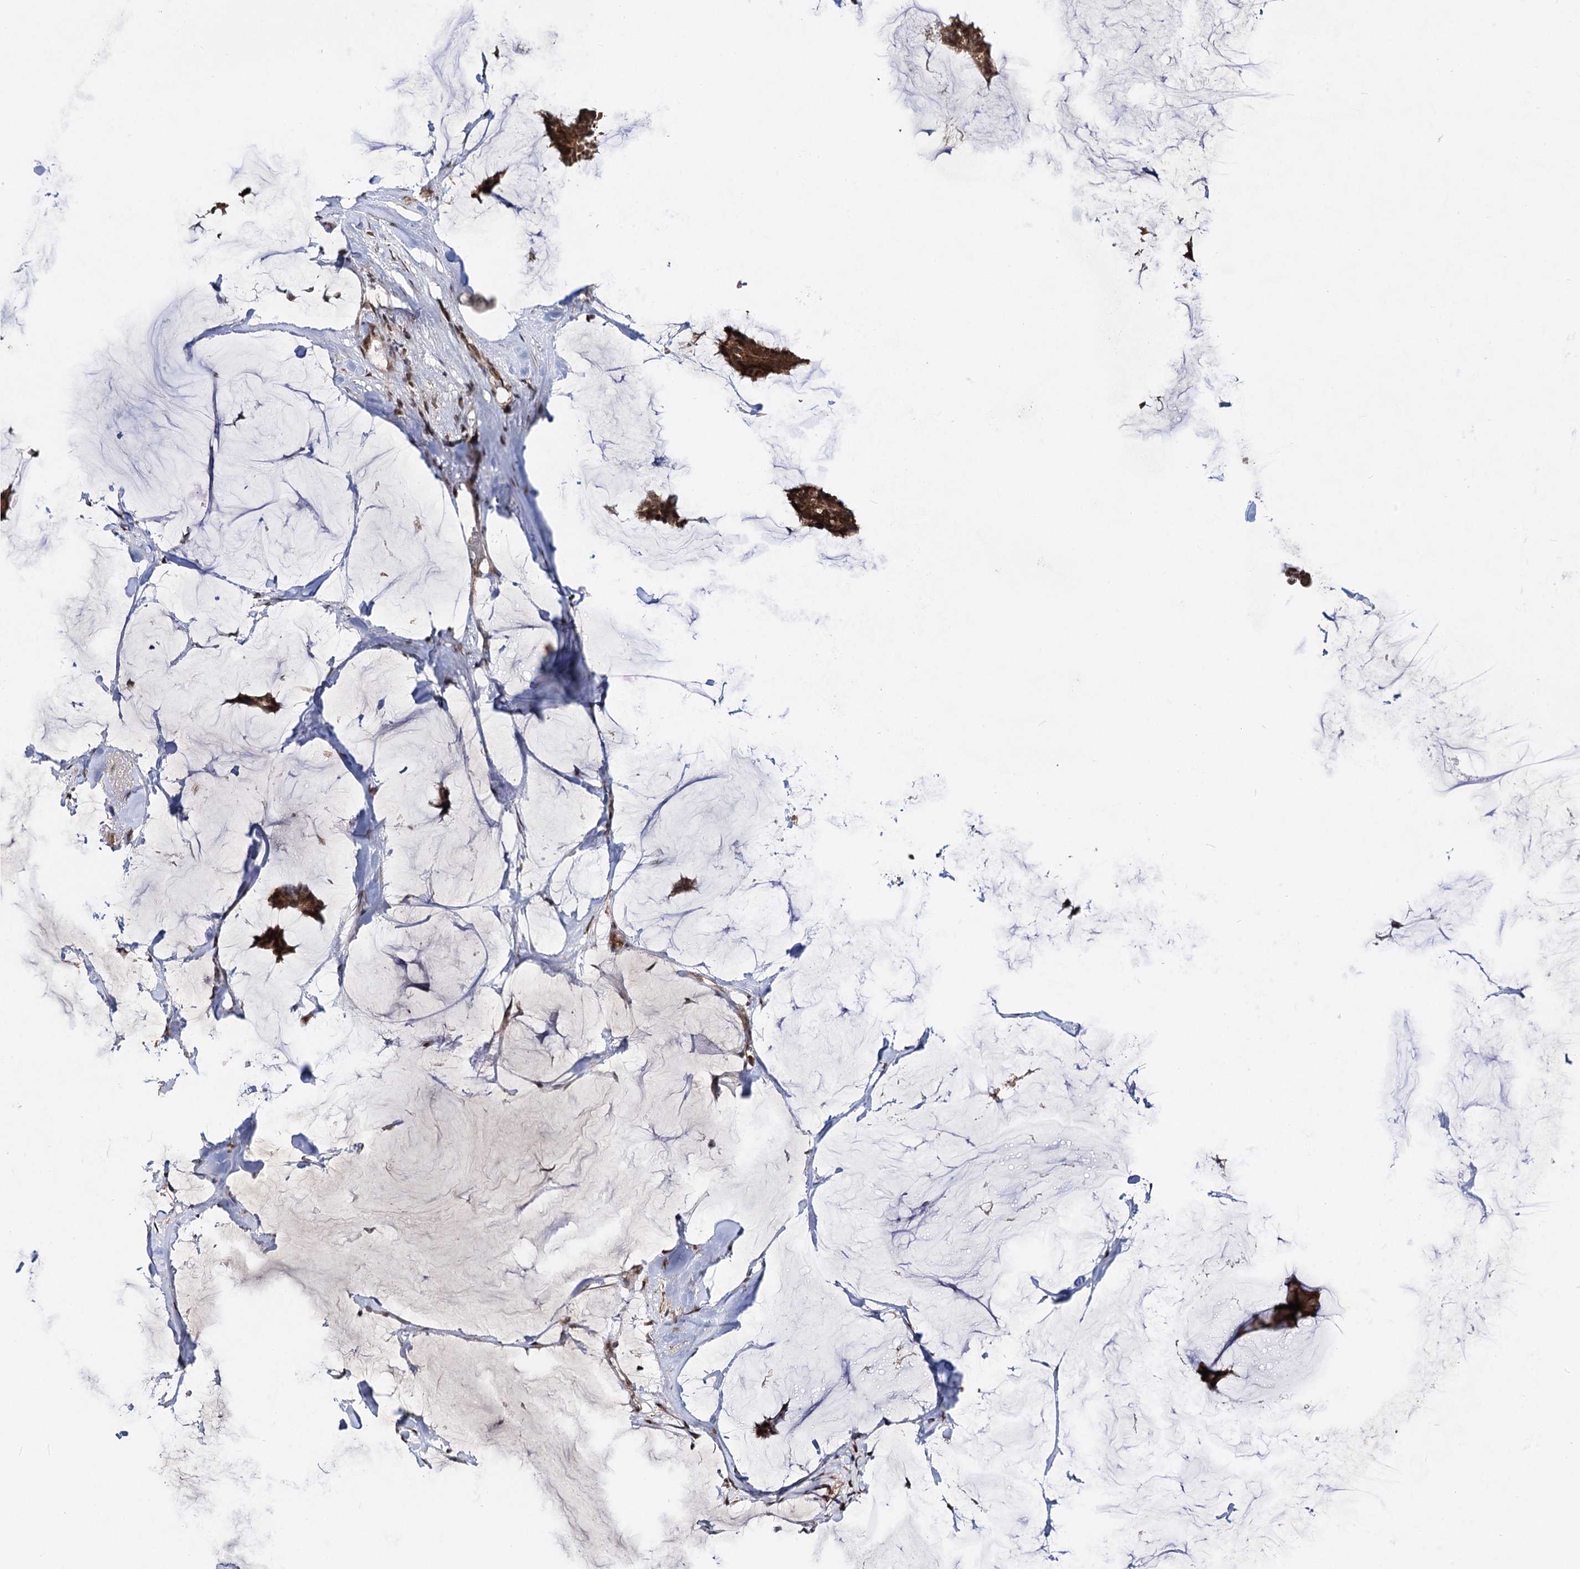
{"staining": {"intensity": "strong", "quantity": ">75%", "location": "cytoplasmic/membranous,nuclear"}, "tissue": "breast cancer", "cell_type": "Tumor cells", "image_type": "cancer", "snomed": [{"axis": "morphology", "description": "Duct carcinoma"}, {"axis": "topography", "description": "Breast"}], "caption": "This is a micrograph of immunohistochemistry (IHC) staining of invasive ductal carcinoma (breast), which shows strong staining in the cytoplasmic/membranous and nuclear of tumor cells.", "gene": "SFSWAP", "patient": {"sex": "female", "age": 93}}